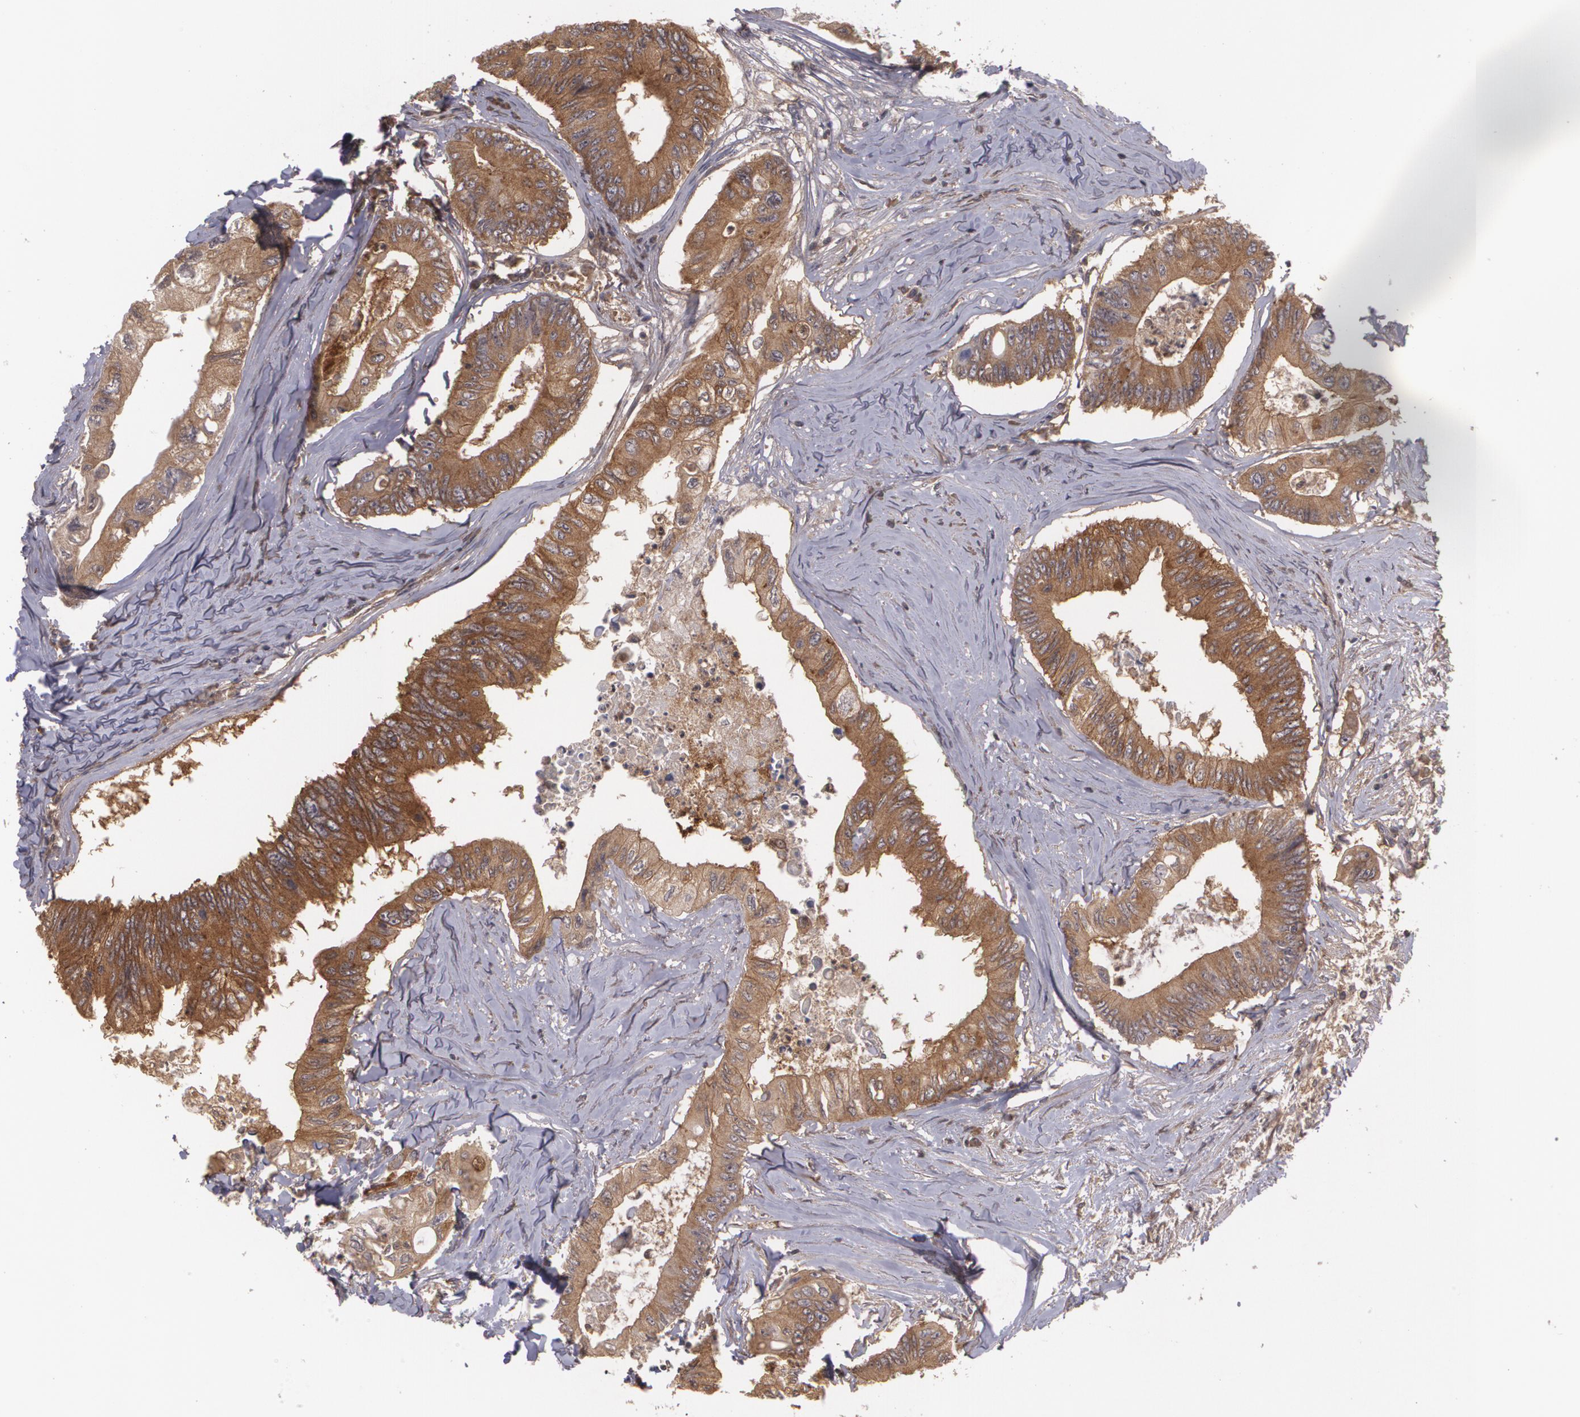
{"staining": {"intensity": "moderate", "quantity": ">75%", "location": "cytoplasmic/membranous"}, "tissue": "colorectal cancer", "cell_type": "Tumor cells", "image_type": "cancer", "snomed": [{"axis": "morphology", "description": "Adenocarcinoma, NOS"}, {"axis": "topography", "description": "Colon"}], "caption": "Protein analysis of colorectal cancer (adenocarcinoma) tissue displays moderate cytoplasmic/membranous positivity in approximately >75% of tumor cells.", "gene": "HRAS", "patient": {"sex": "male", "age": 65}}